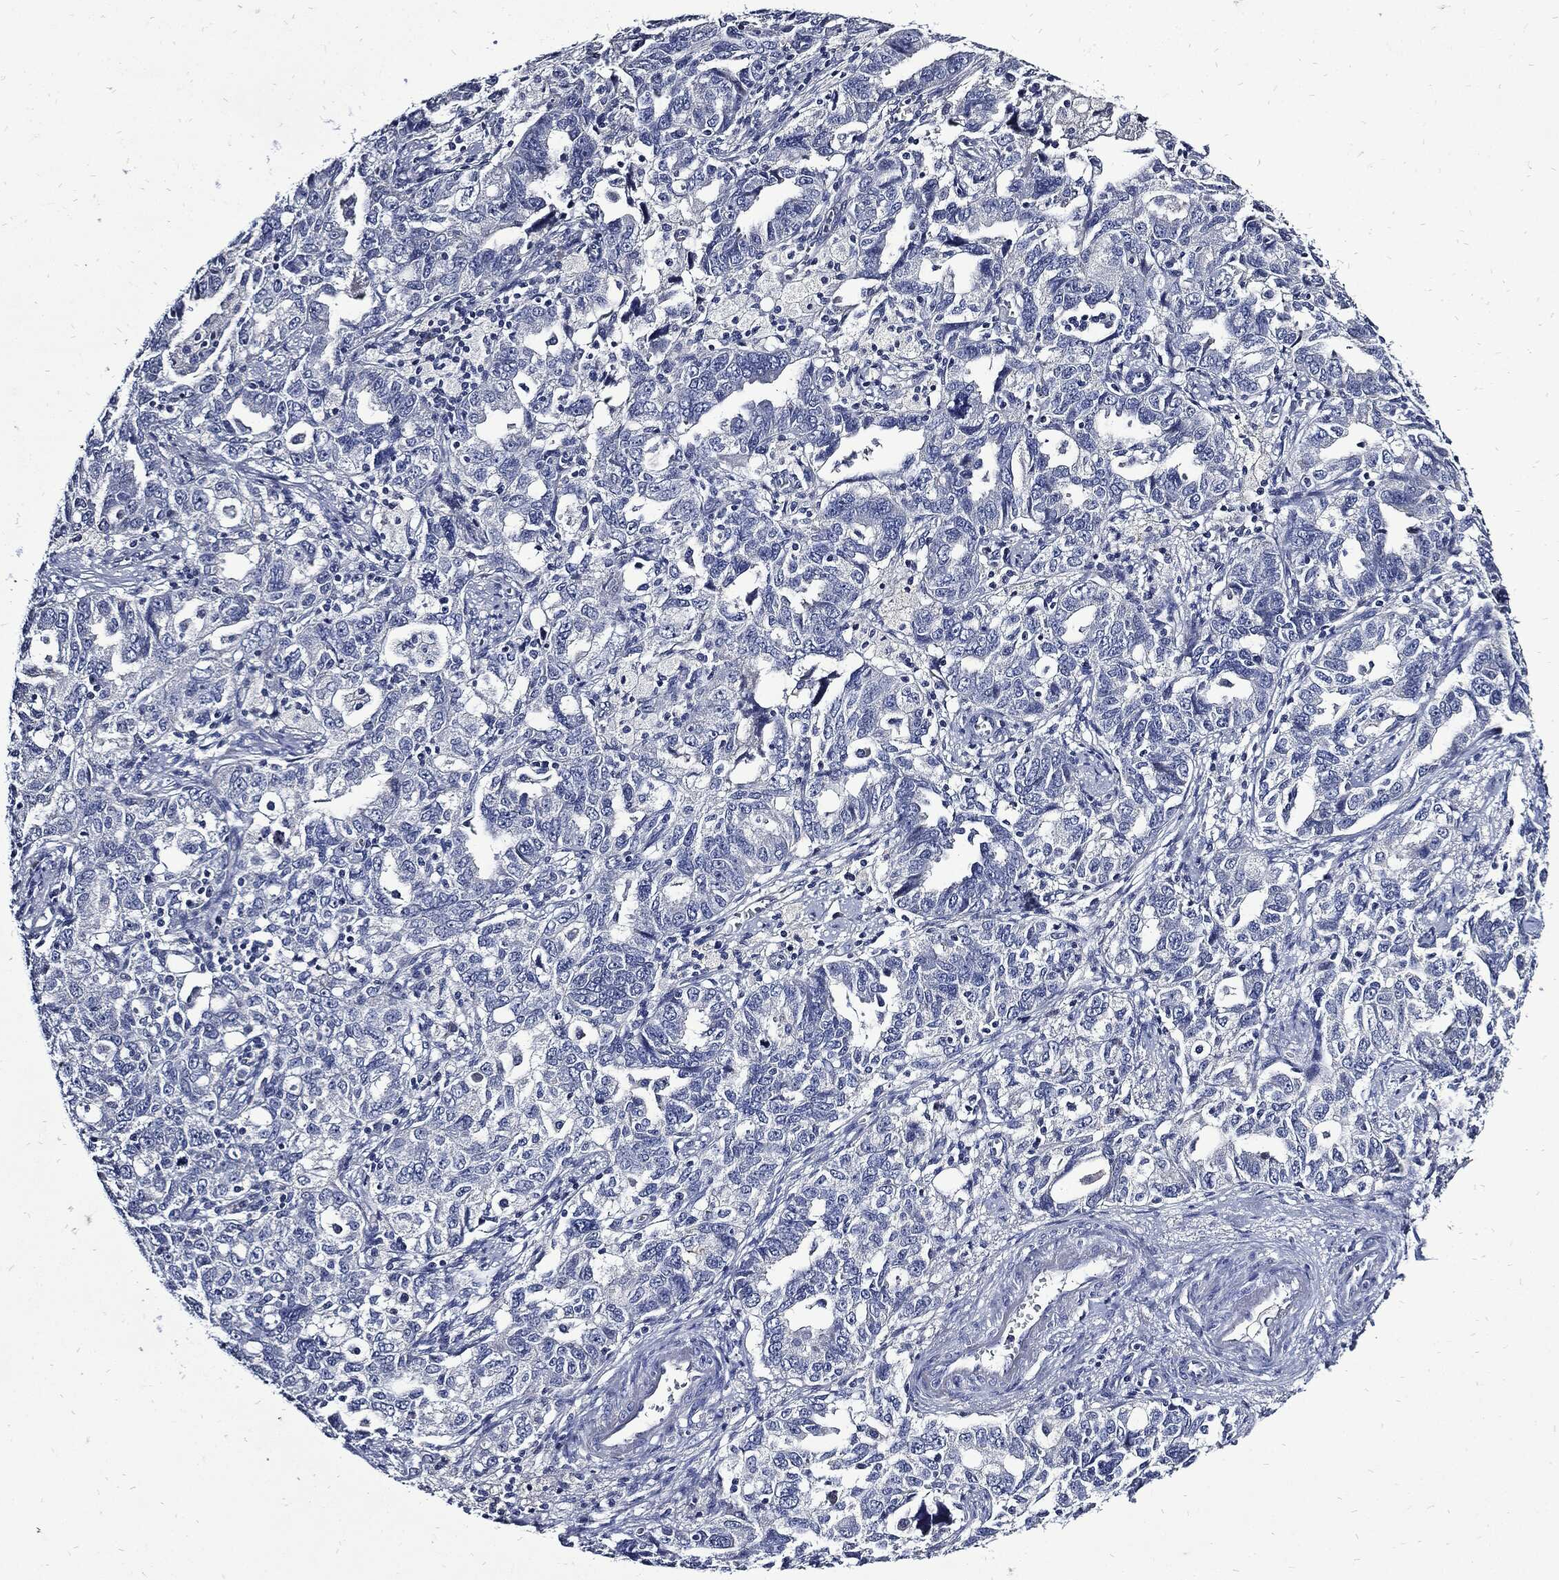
{"staining": {"intensity": "negative", "quantity": "none", "location": "none"}, "tissue": "ovarian cancer", "cell_type": "Tumor cells", "image_type": "cancer", "snomed": [{"axis": "morphology", "description": "Cystadenocarcinoma, serous, NOS"}, {"axis": "topography", "description": "Ovary"}], "caption": "Image shows no significant protein positivity in tumor cells of ovarian cancer (serous cystadenocarcinoma).", "gene": "CPE", "patient": {"sex": "female", "age": 51}}